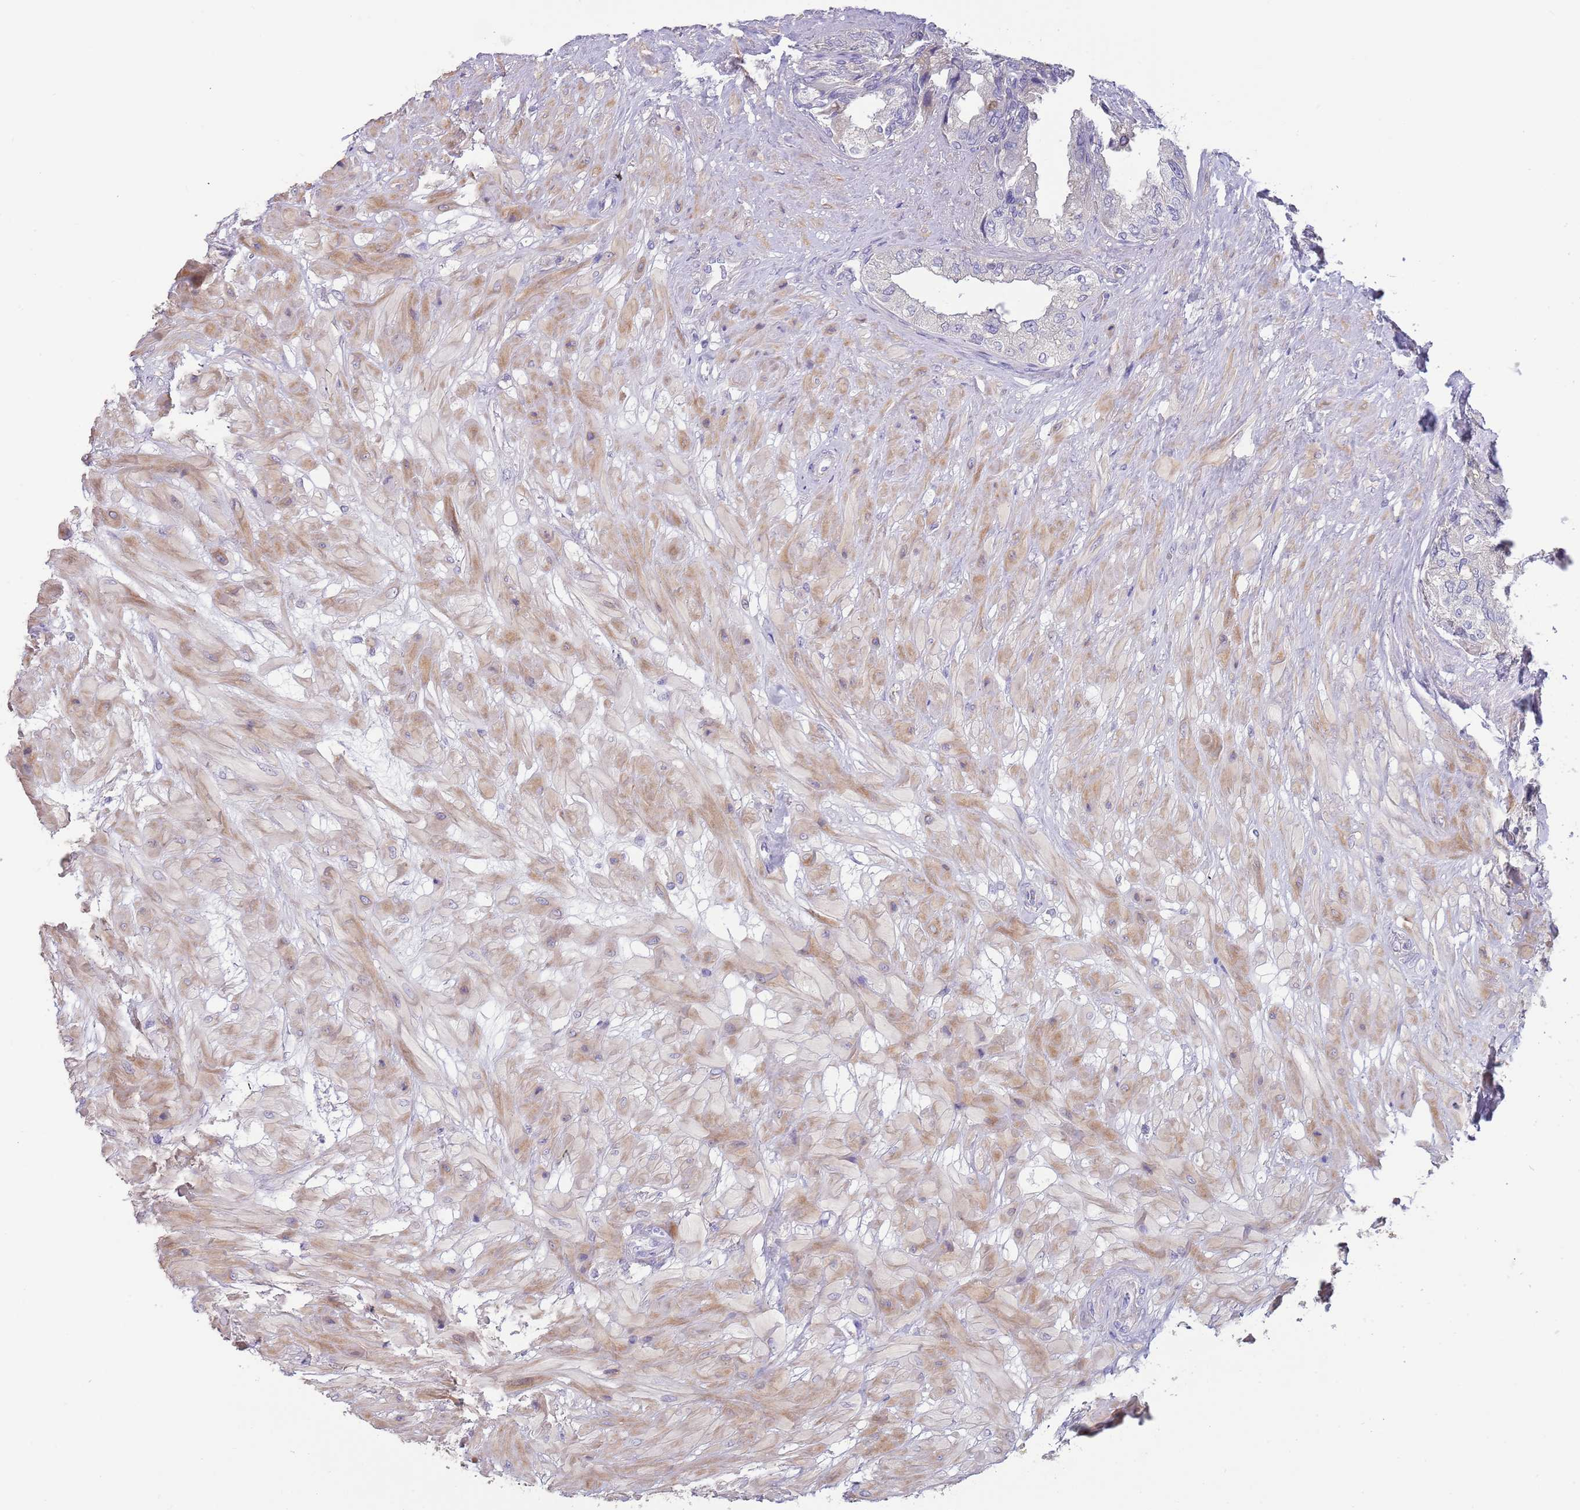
{"staining": {"intensity": "negative", "quantity": "none", "location": "none"}, "tissue": "seminal vesicle", "cell_type": "Glandular cells", "image_type": "normal", "snomed": [{"axis": "morphology", "description": "Normal tissue, NOS"}, {"axis": "topography", "description": "Seminal veicle"}, {"axis": "topography", "description": "Peripheral nerve tissue"}], "caption": "IHC micrograph of benign seminal vesicle: seminal vesicle stained with DAB (3,3'-diaminobenzidine) displays no significant protein staining in glandular cells.", "gene": "SUSD1", "patient": {"sex": "male", "age": 60}}